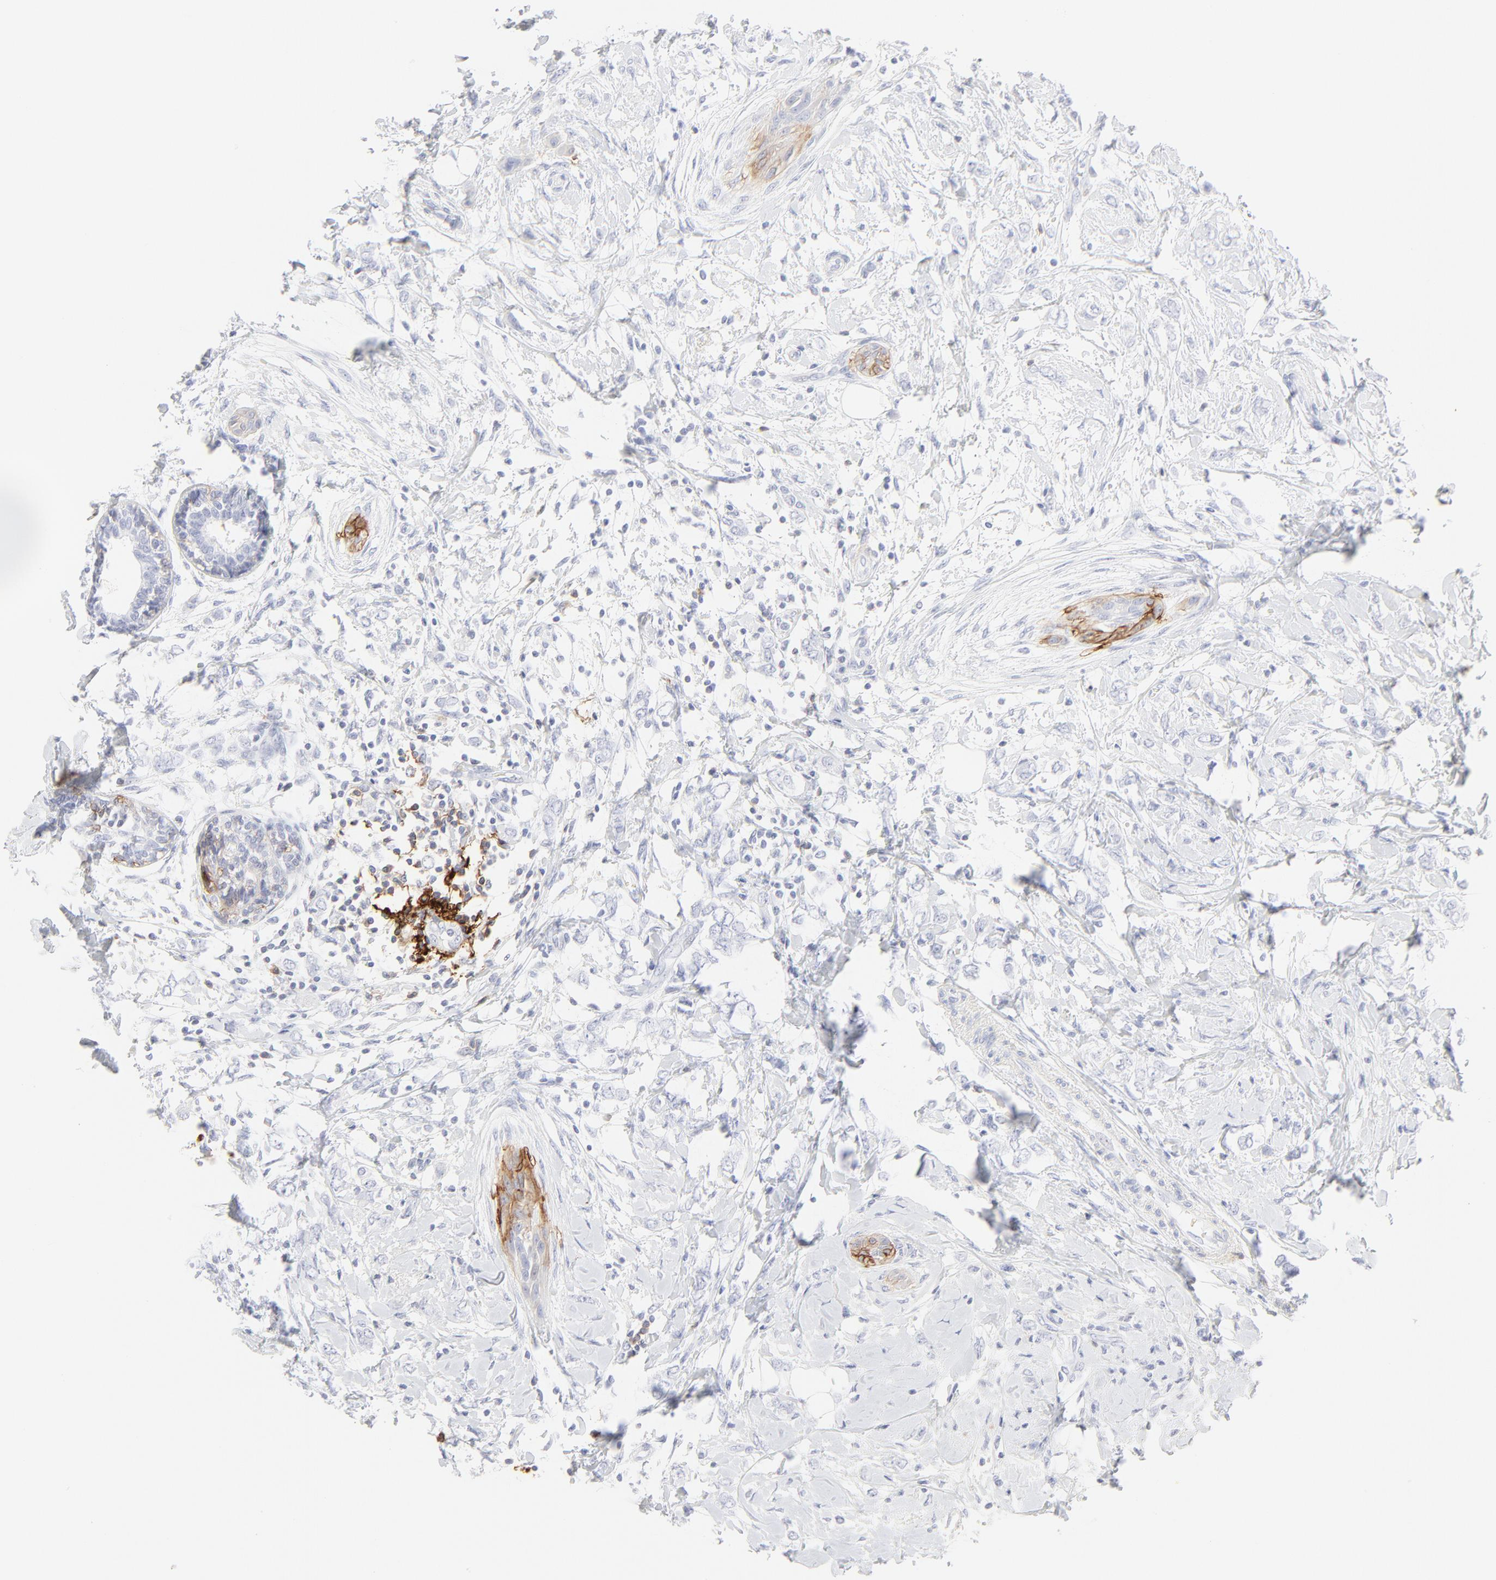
{"staining": {"intensity": "negative", "quantity": "none", "location": "none"}, "tissue": "breast cancer", "cell_type": "Tumor cells", "image_type": "cancer", "snomed": [{"axis": "morphology", "description": "Normal tissue, NOS"}, {"axis": "morphology", "description": "Lobular carcinoma"}, {"axis": "topography", "description": "Breast"}], "caption": "Histopathology image shows no protein expression in tumor cells of breast cancer tissue.", "gene": "CCR7", "patient": {"sex": "female", "age": 47}}